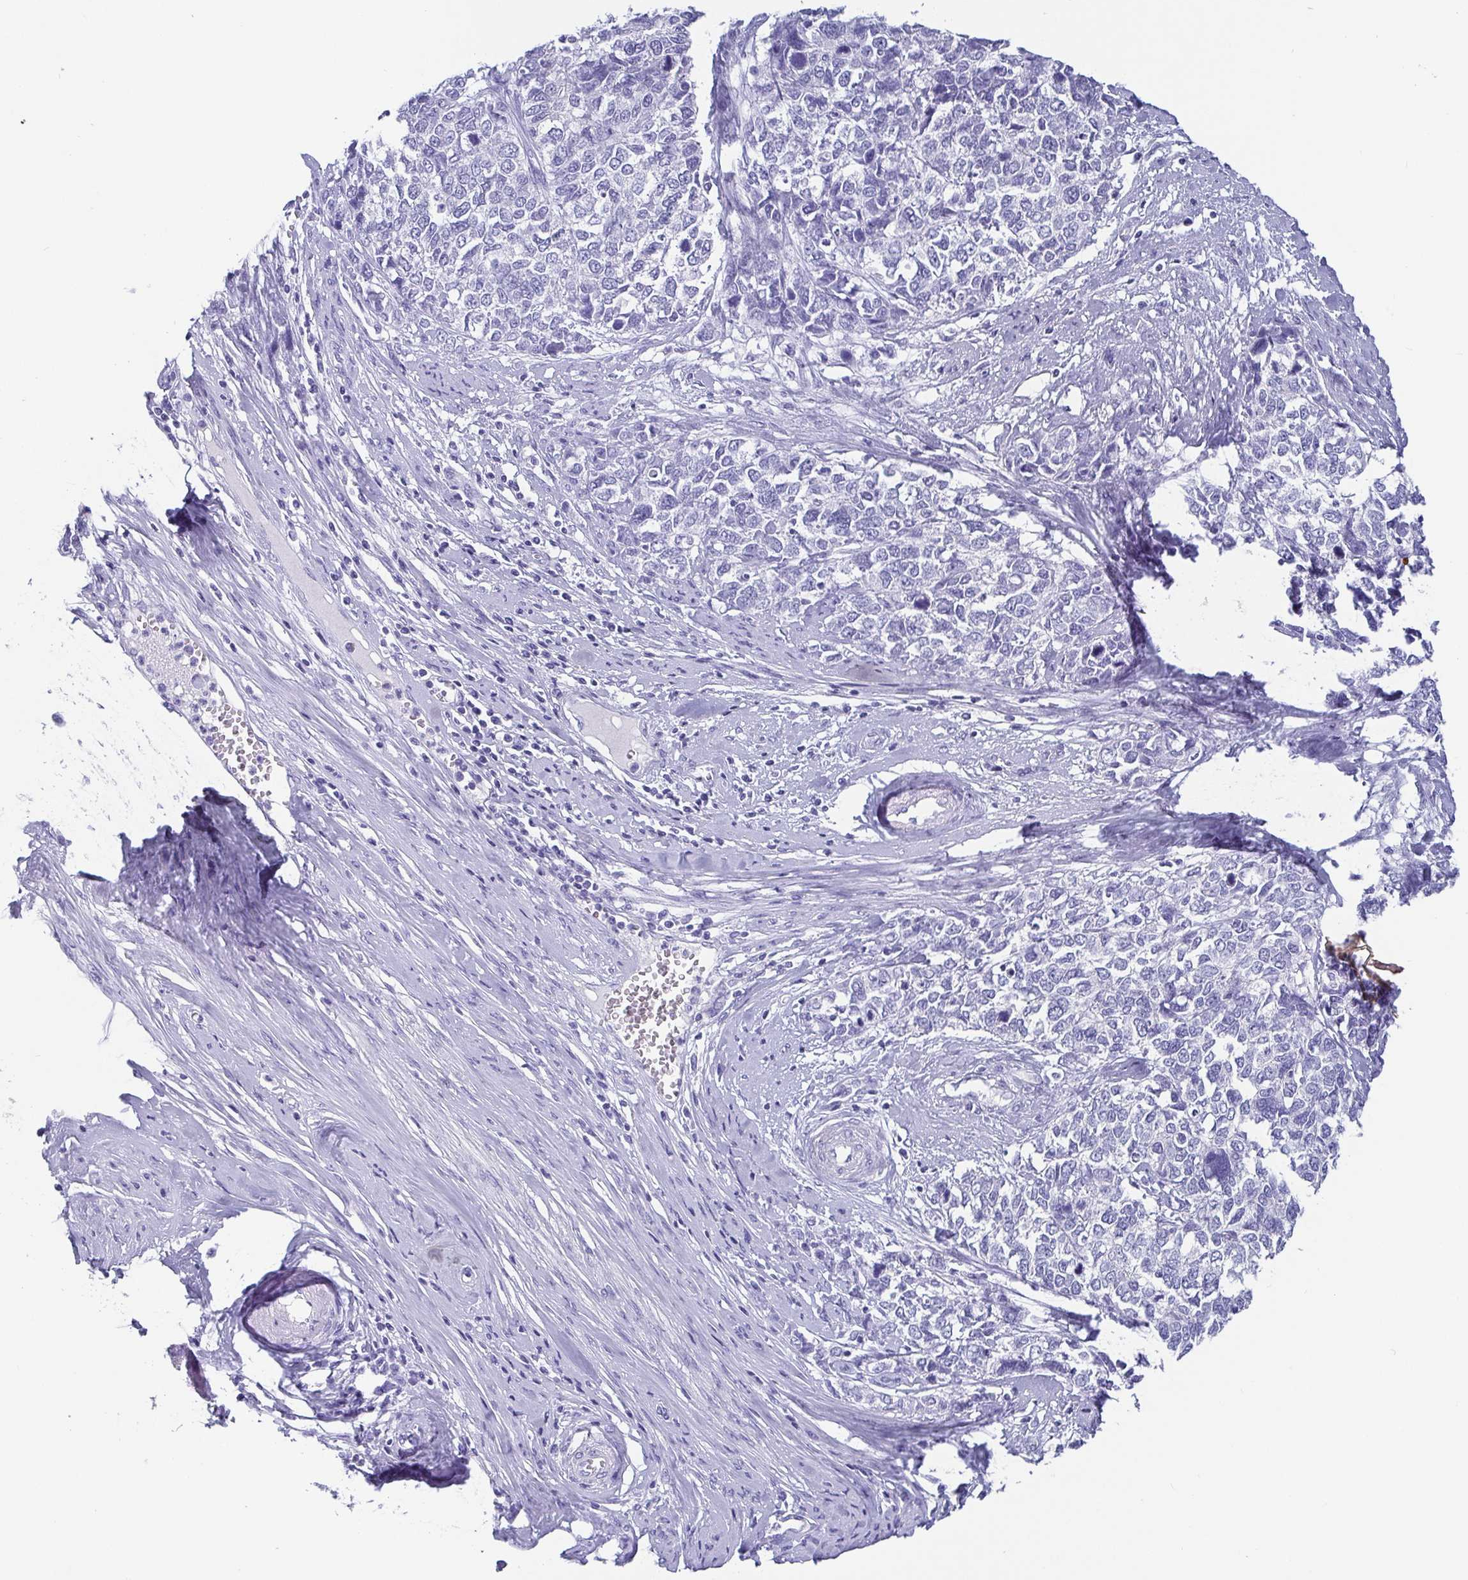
{"staining": {"intensity": "negative", "quantity": "none", "location": "none"}, "tissue": "cervical cancer", "cell_type": "Tumor cells", "image_type": "cancer", "snomed": [{"axis": "morphology", "description": "Adenocarcinoma, NOS"}, {"axis": "topography", "description": "Cervix"}], "caption": "This photomicrograph is of cervical cancer stained with immunohistochemistry to label a protein in brown with the nuclei are counter-stained blue. There is no positivity in tumor cells.", "gene": "SCGN", "patient": {"sex": "female", "age": 63}}